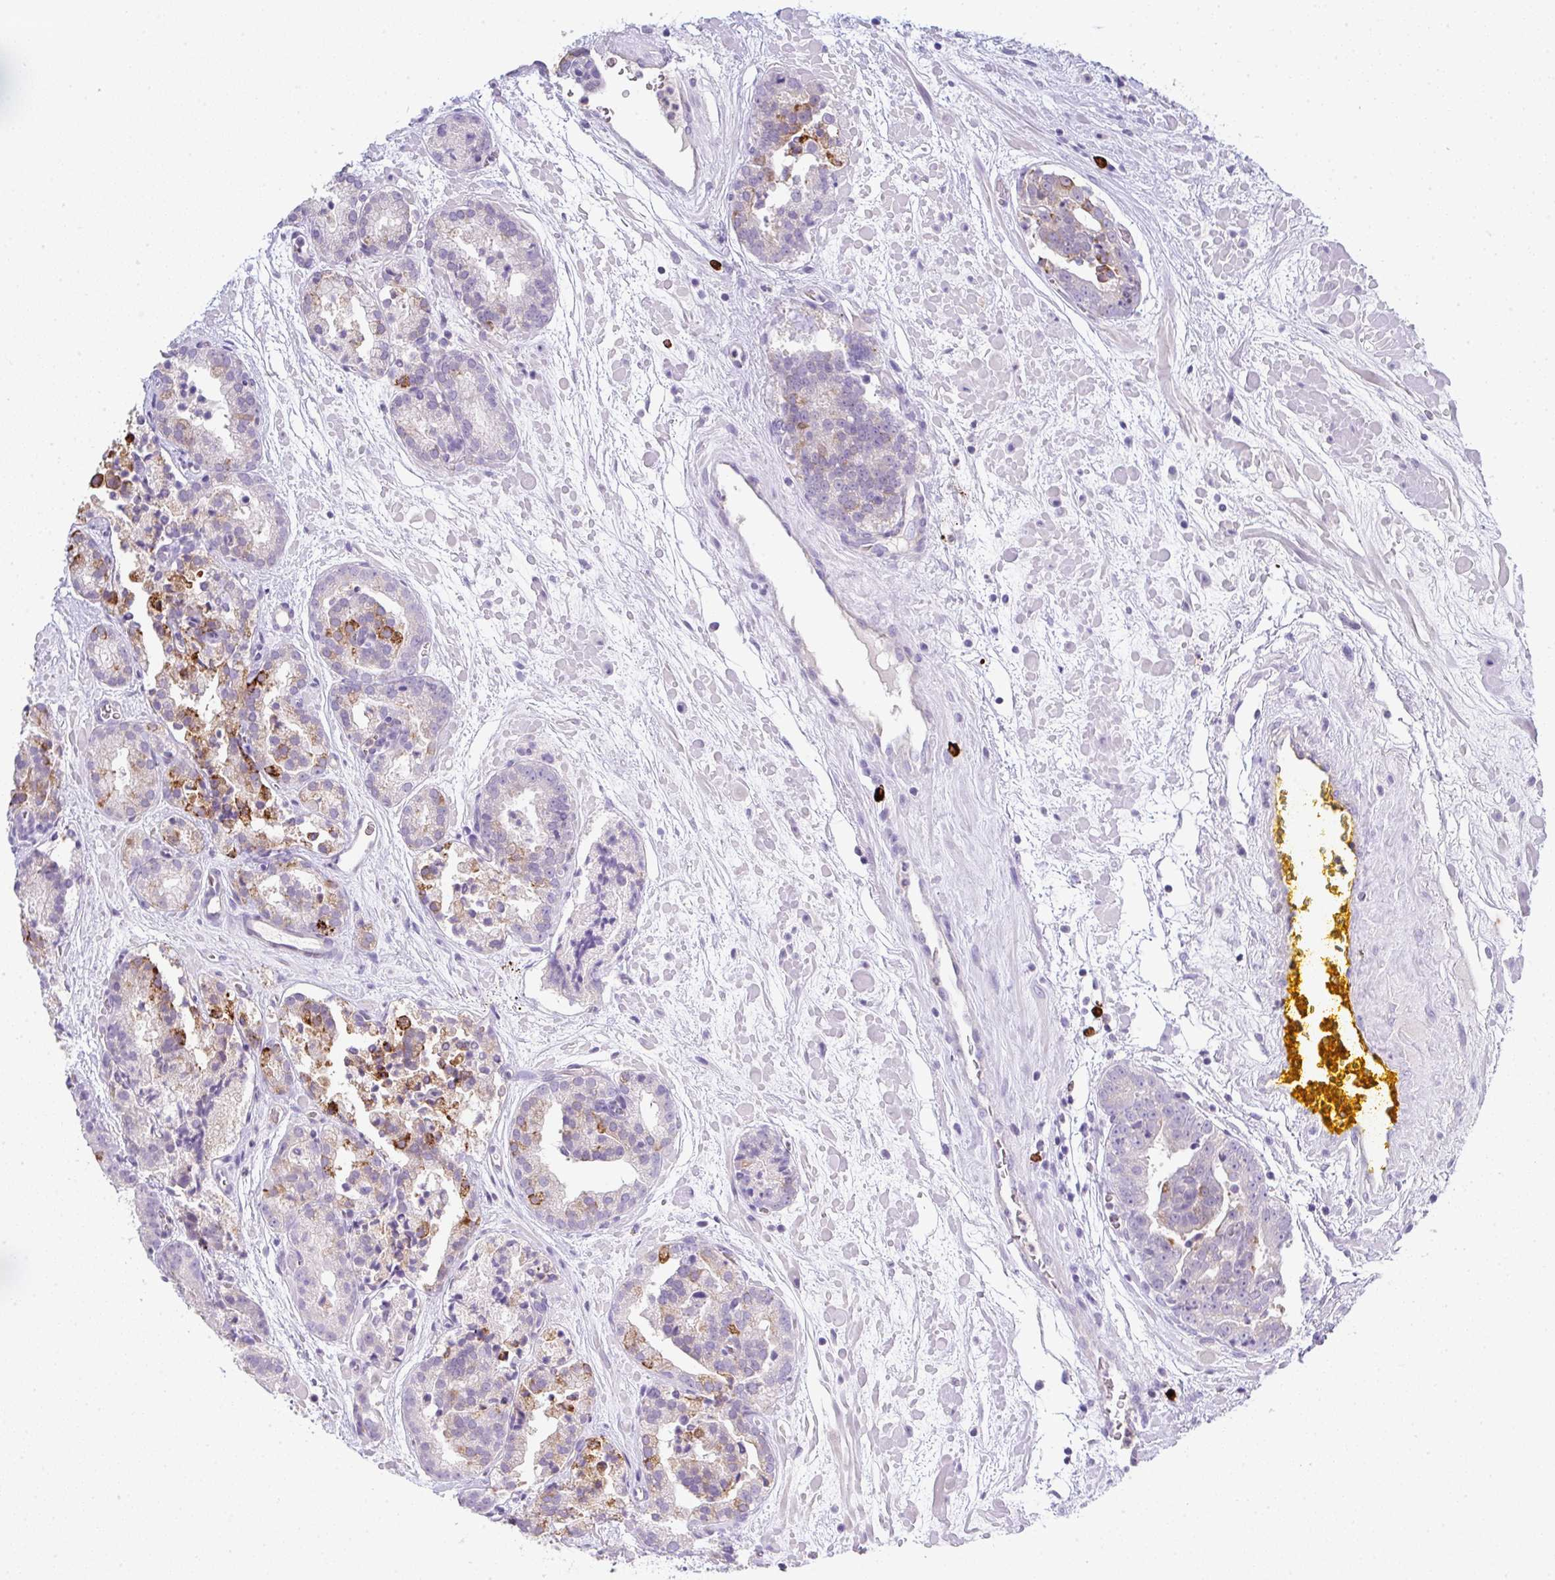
{"staining": {"intensity": "moderate", "quantity": "<25%", "location": "cytoplasmic/membranous"}, "tissue": "prostate cancer", "cell_type": "Tumor cells", "image_type": "cancer", "snomed": [{"axis": "morphology", "description": "Adenocarcinoma, High grade"}, {"axis": "topography", "description": "Prostate"}], "caption": "This image demonstrates immunohistochemistry (IHC) staining of human prostate cancer, with low moderate cytoplasmic/membranous staining in approximately <25% of tumor cells.", "gene": "CACNA1S", "patient": {"sex": "male", "age": 66}}